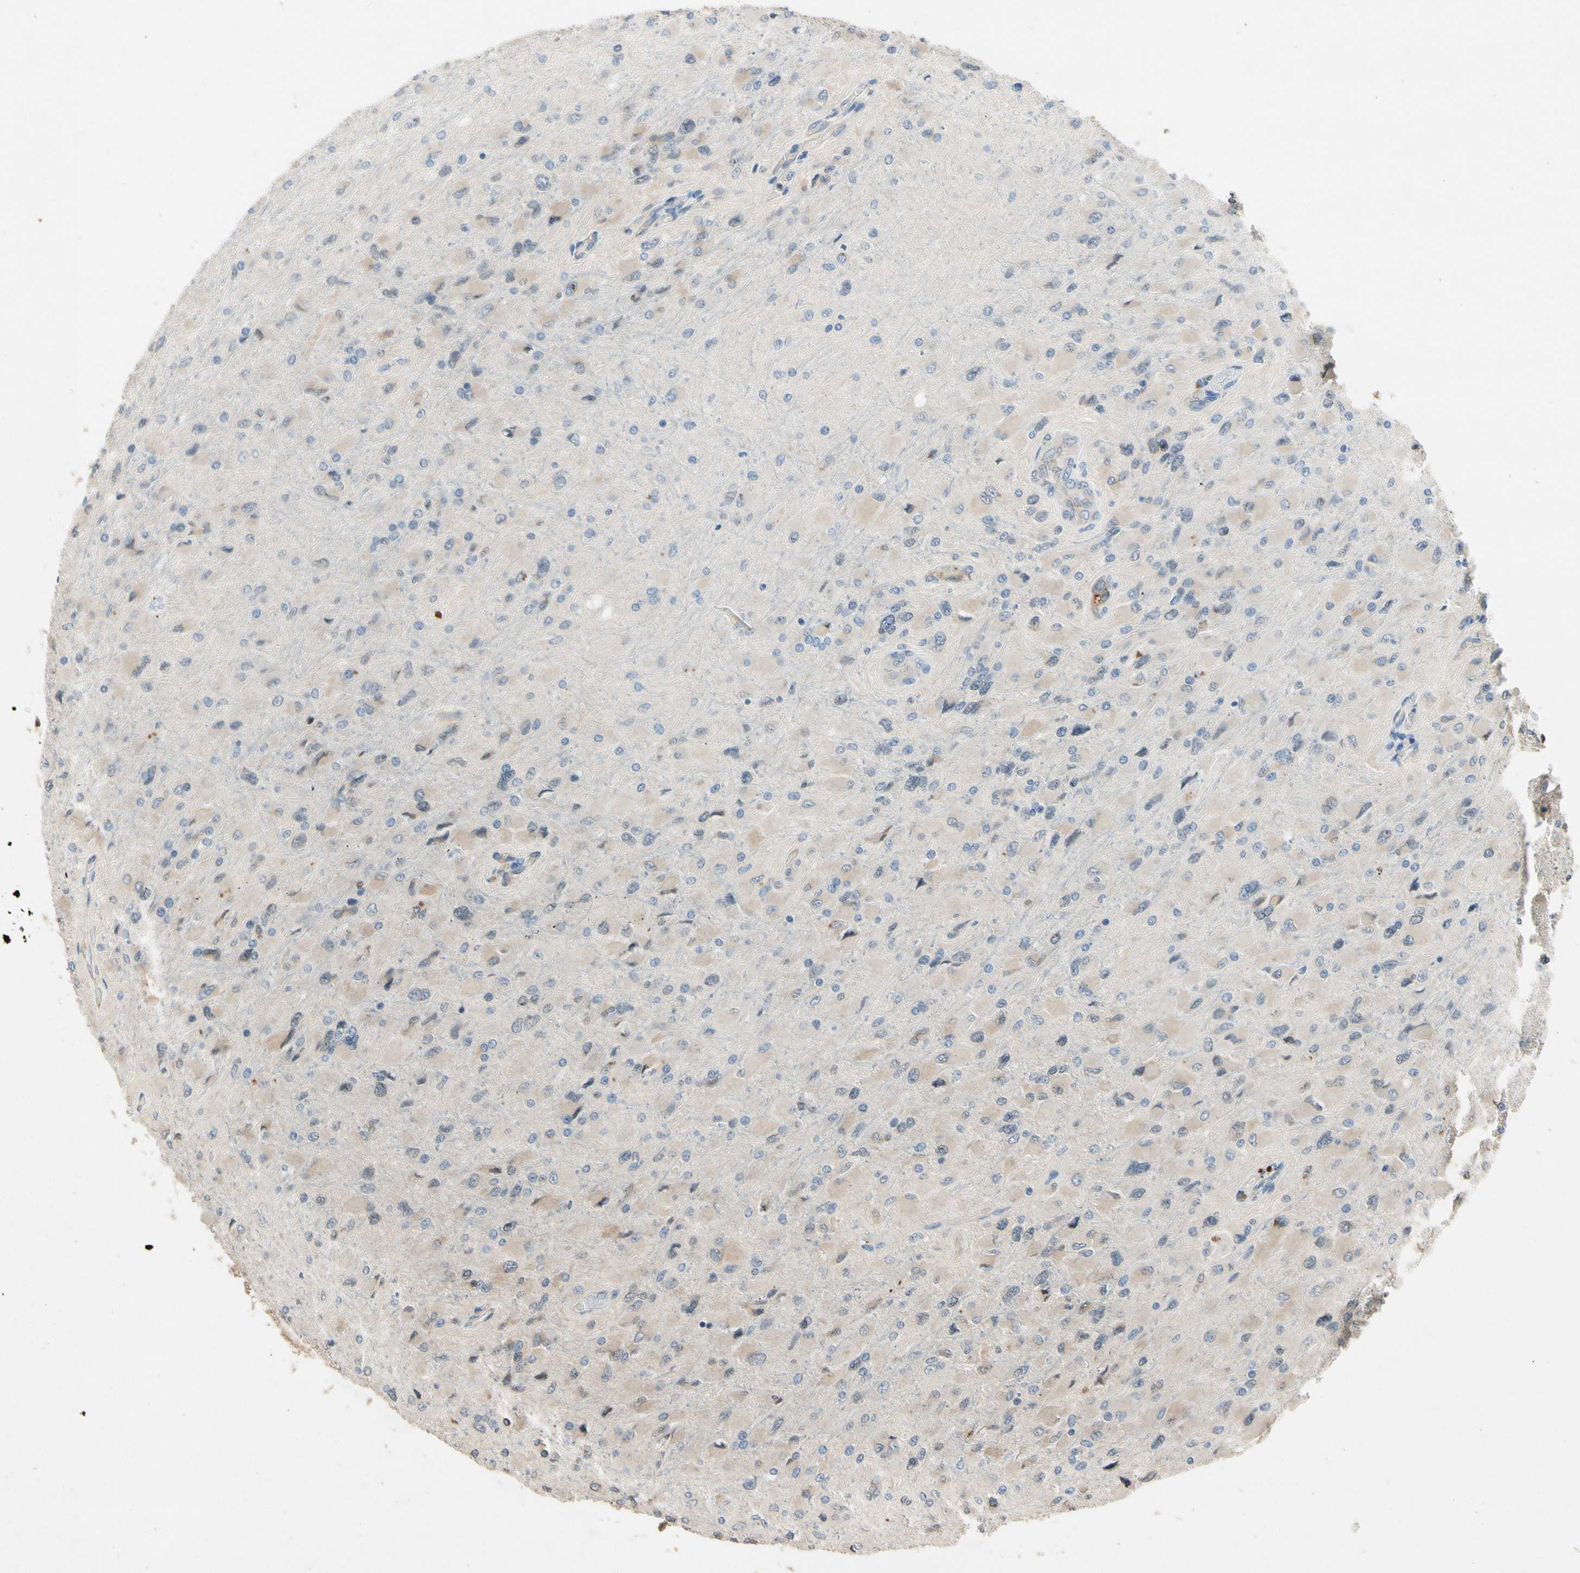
{"staining": {"intensity": "weak", "quantity": "25%-75%", "location": "cytoplasmic/membranous"}, "tissue": "glioma", "cell_type": "Tumor cells", "image_type": "cancer", "snomed": [{"axis": "morphology", "description": "Glioma, malignant, High grade"}, {"axis": "topography", "description": "Cerebral cortex"}], "caption": "Immunohistochemistry image of neoplastic tissue: glioma stained using immunohistochemistry demonstrates low levels of weak protein expression localized specifically in the cytoplasmic/membranous of tumor cells, appearing as a cytoplasmic/membranous brown color.", "gene": "DPY19L3", "patient": {"sex": "female", "age": 36}}